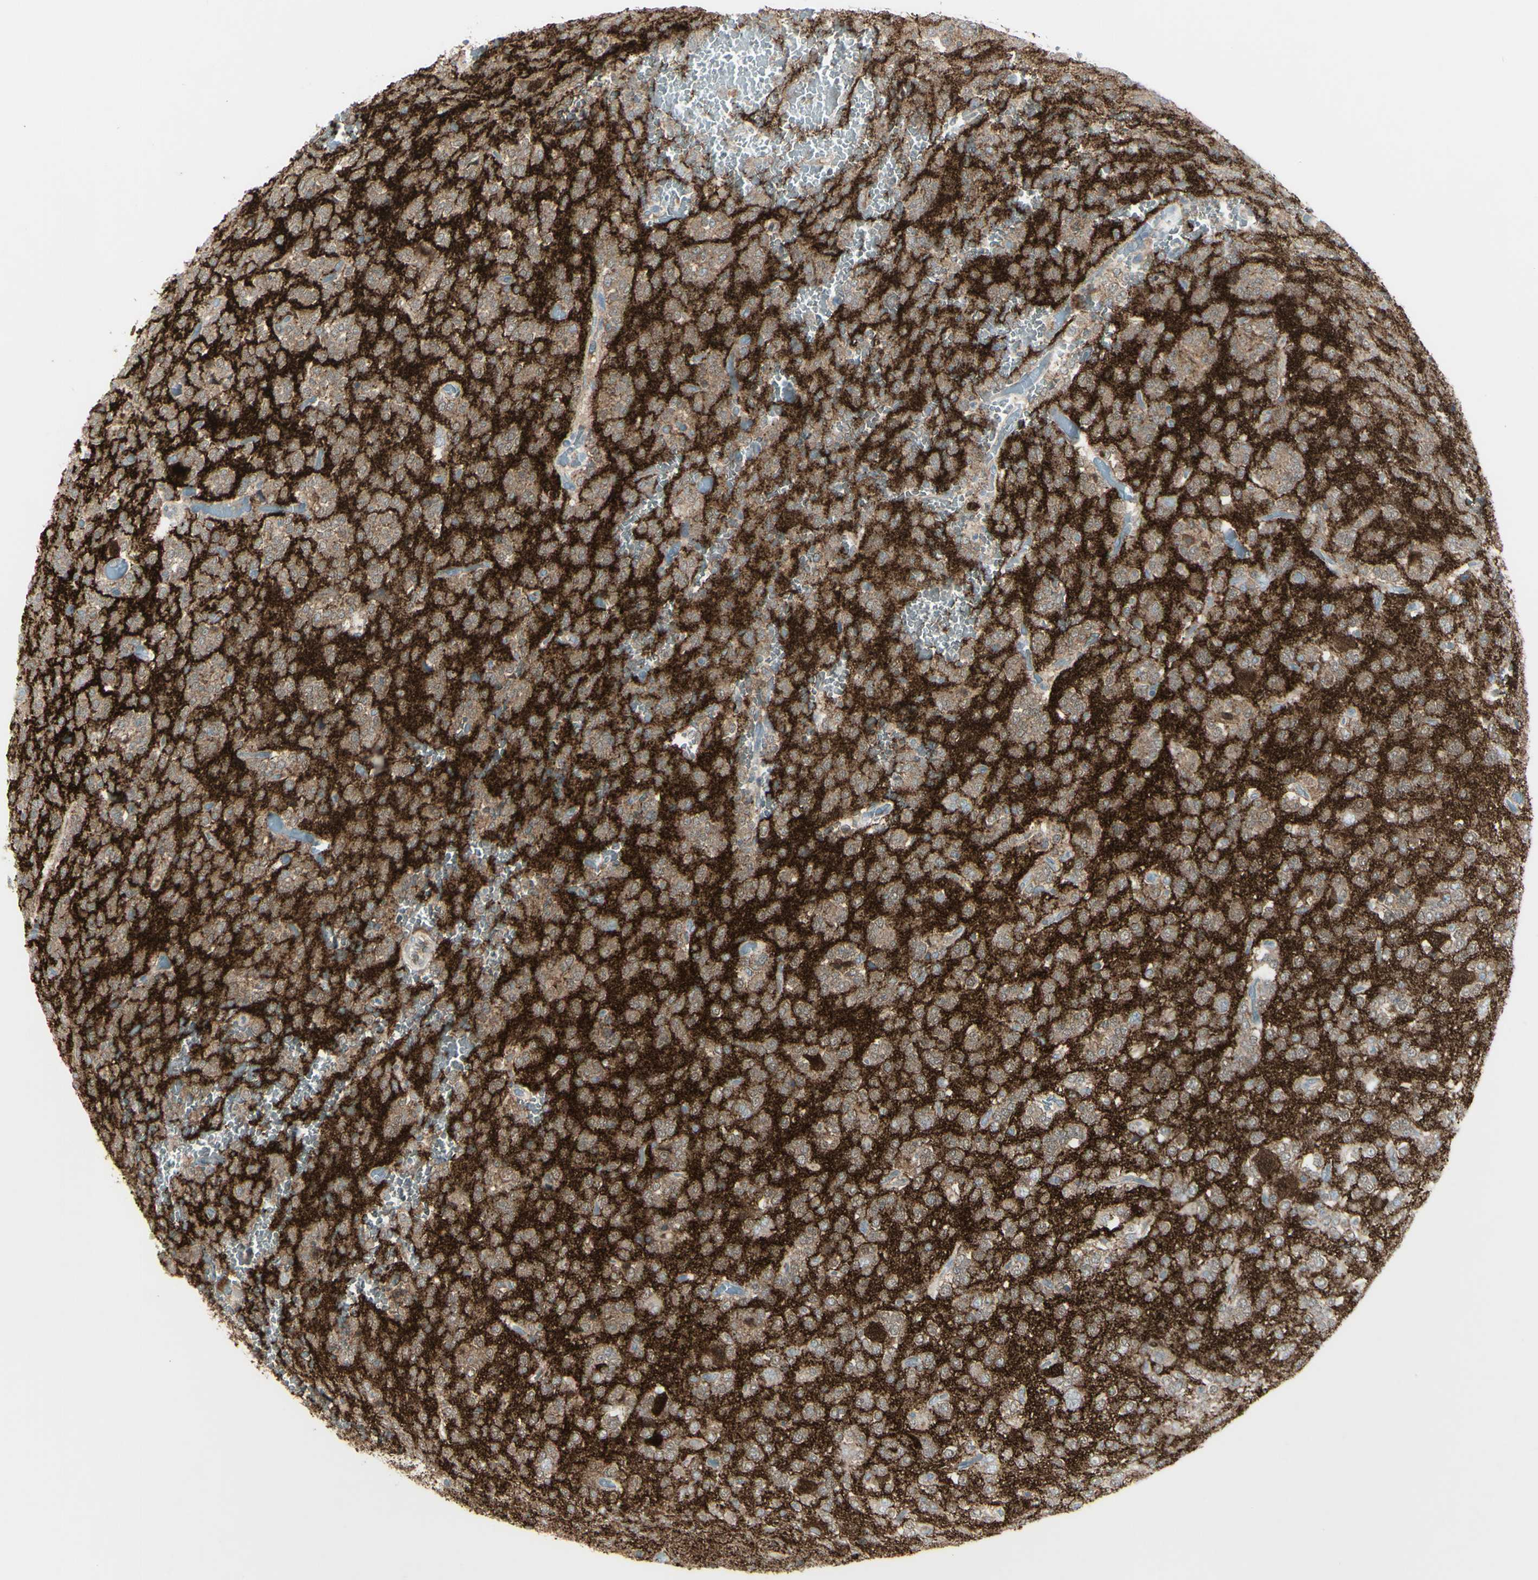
{"staining": {"intensity": "weak", "quantity": ">75%", "location": "cytoplasmic/membranous"}, "tissue": "glioma", "cell_type": "Tumor cells", "image_type": "cancer", "snomed": [{"axis": "morphology", "description": "Glioma, malignant, Low grade"}, {"axis": "topography", "description": "Brain"}], "caption": "A low amount of weak cytoplasmic/membranous expression is seen in approximately >75% of tumor cells in glioma tissue.", "gene": "SH3GL2", "patient": {"sex": "male", "age": 38}}